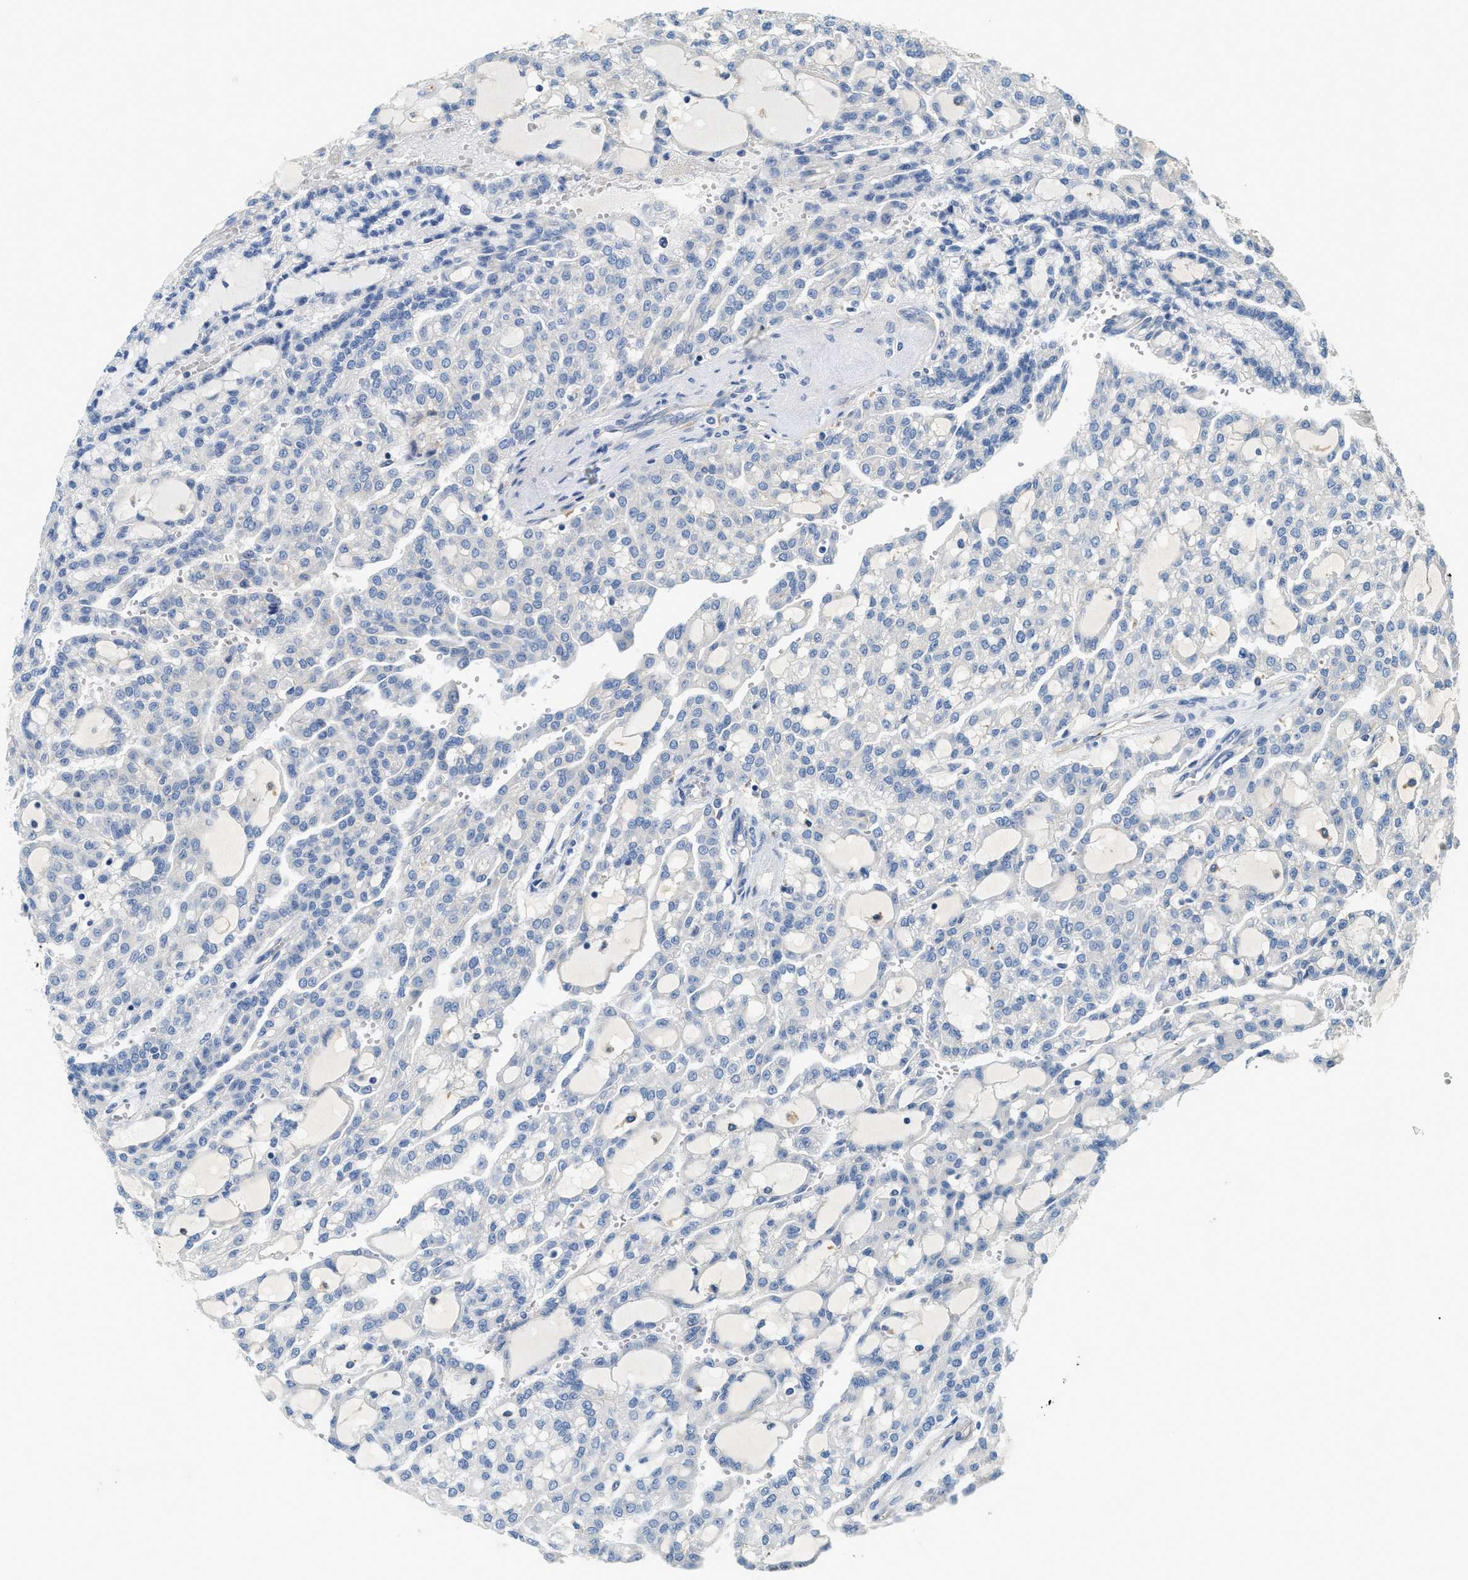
{"staining": {"intensity": "negative", "quantity": "none", "location": "none"}, "tissue": "renal cancer", "cell_type": "Tumor cells", "image_type": "cancer", "snomed": [{"axis": "morphology", "description": "Adenocarcinoma, NOS"}, {"axis": "topography", "description": "Kidney"}], "caption": "A histopathology image of renal cancer (adenocarcinoma) stained for a protein reveals no brown staining in tumor cells.", "gene": "NSUN7", "patient": {"sex": "male", "age": 63}}